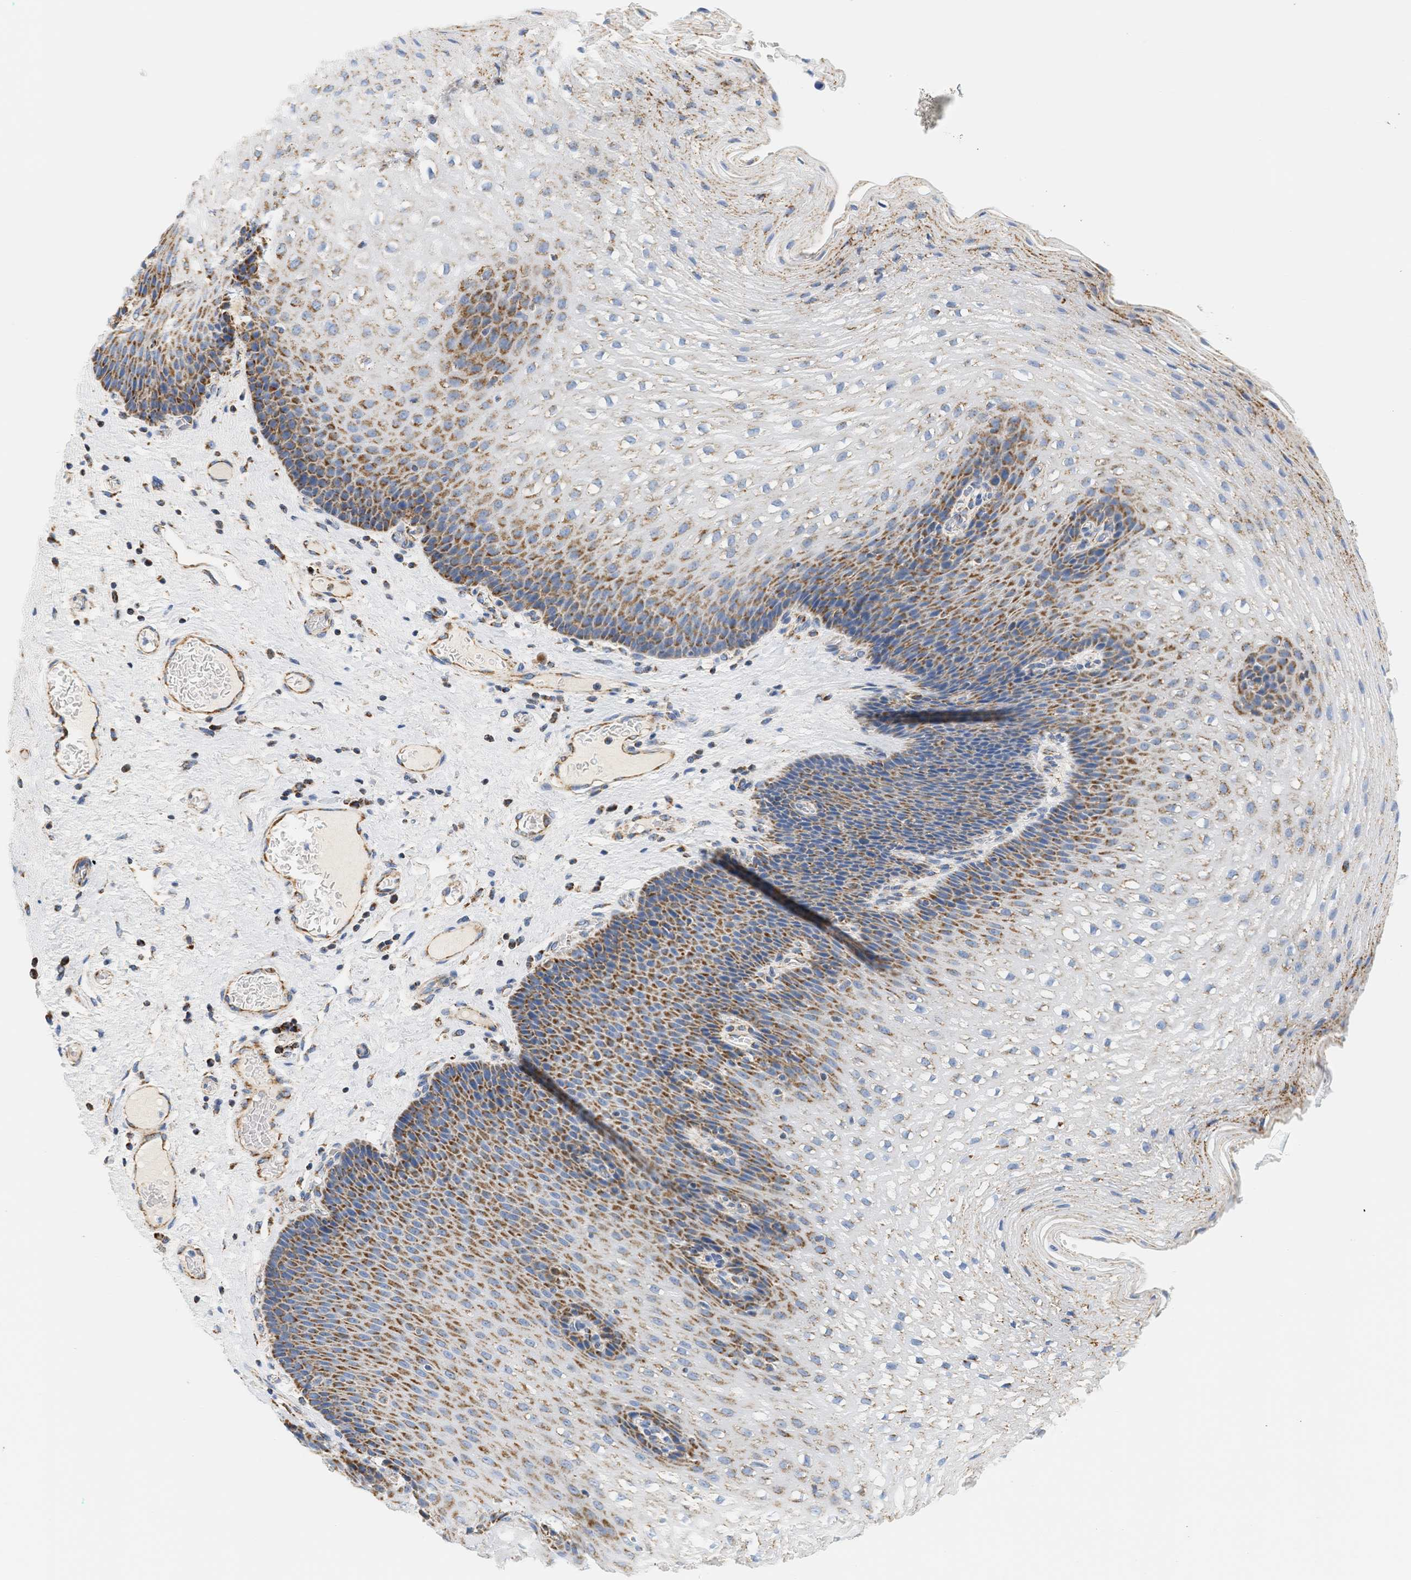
{"staining": {"intensity": "moderate", "quantity": "25%-75%", "location": "cytoplasmic/membranous"}, "tissue": "esophagus", "cell_type": "Squamous epithelial cells", "image_type": "normal", "snomed": [{"axis": "morphology", "description": "Normal tissue, NOS"}, {"axis": "topography", "description": "Esophagus"}], "caption": "Protein staining of benign esophagus shows moderate cytoplasmic/membranous staining in approximately 25%-75% of squamous epithelial cells.", "gene": "GRPEL2", "patient": {"sex": "male", "age": 48}}